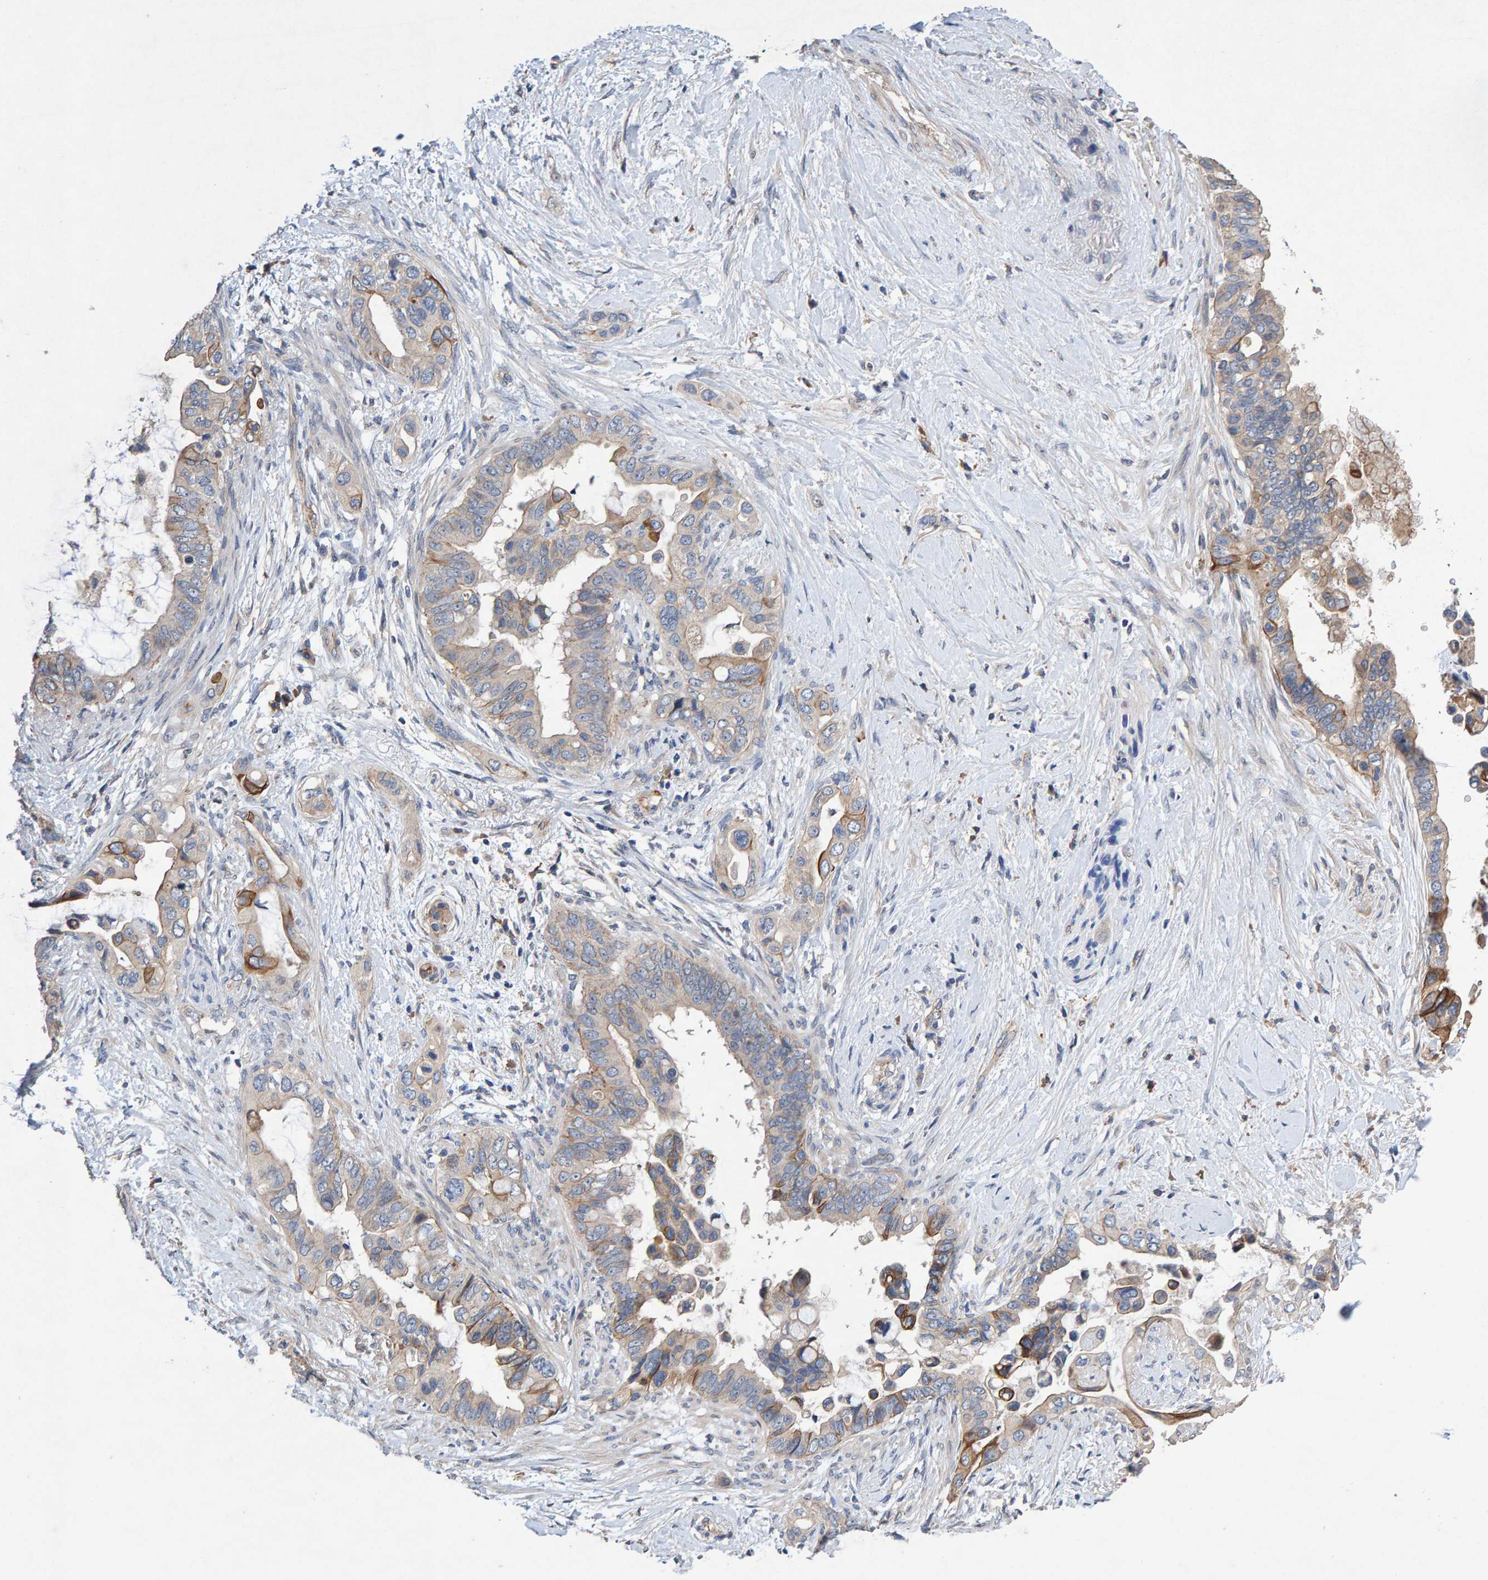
{"staining": {"intensity": "moderate", "quantity": "<25%", "location": "cytoplasmic/membranous"}, "tissue": "pancreatic cancer", "cell_type": "Tumor cells", "image_type": "cancer", "snomed": [{"axis": "morphology", "description": "Adenocarcinoma, NOS"}, {"axis": "topography", "description": "Pancreas"}], "caption": "Moderate cytoplasmic/membranous protein positivity is seen in about <25% of tumor cells in pancreatic adenocarcinoma.", "gene": "EFR3A", "patient": {"sex": "female", "age": 56}}